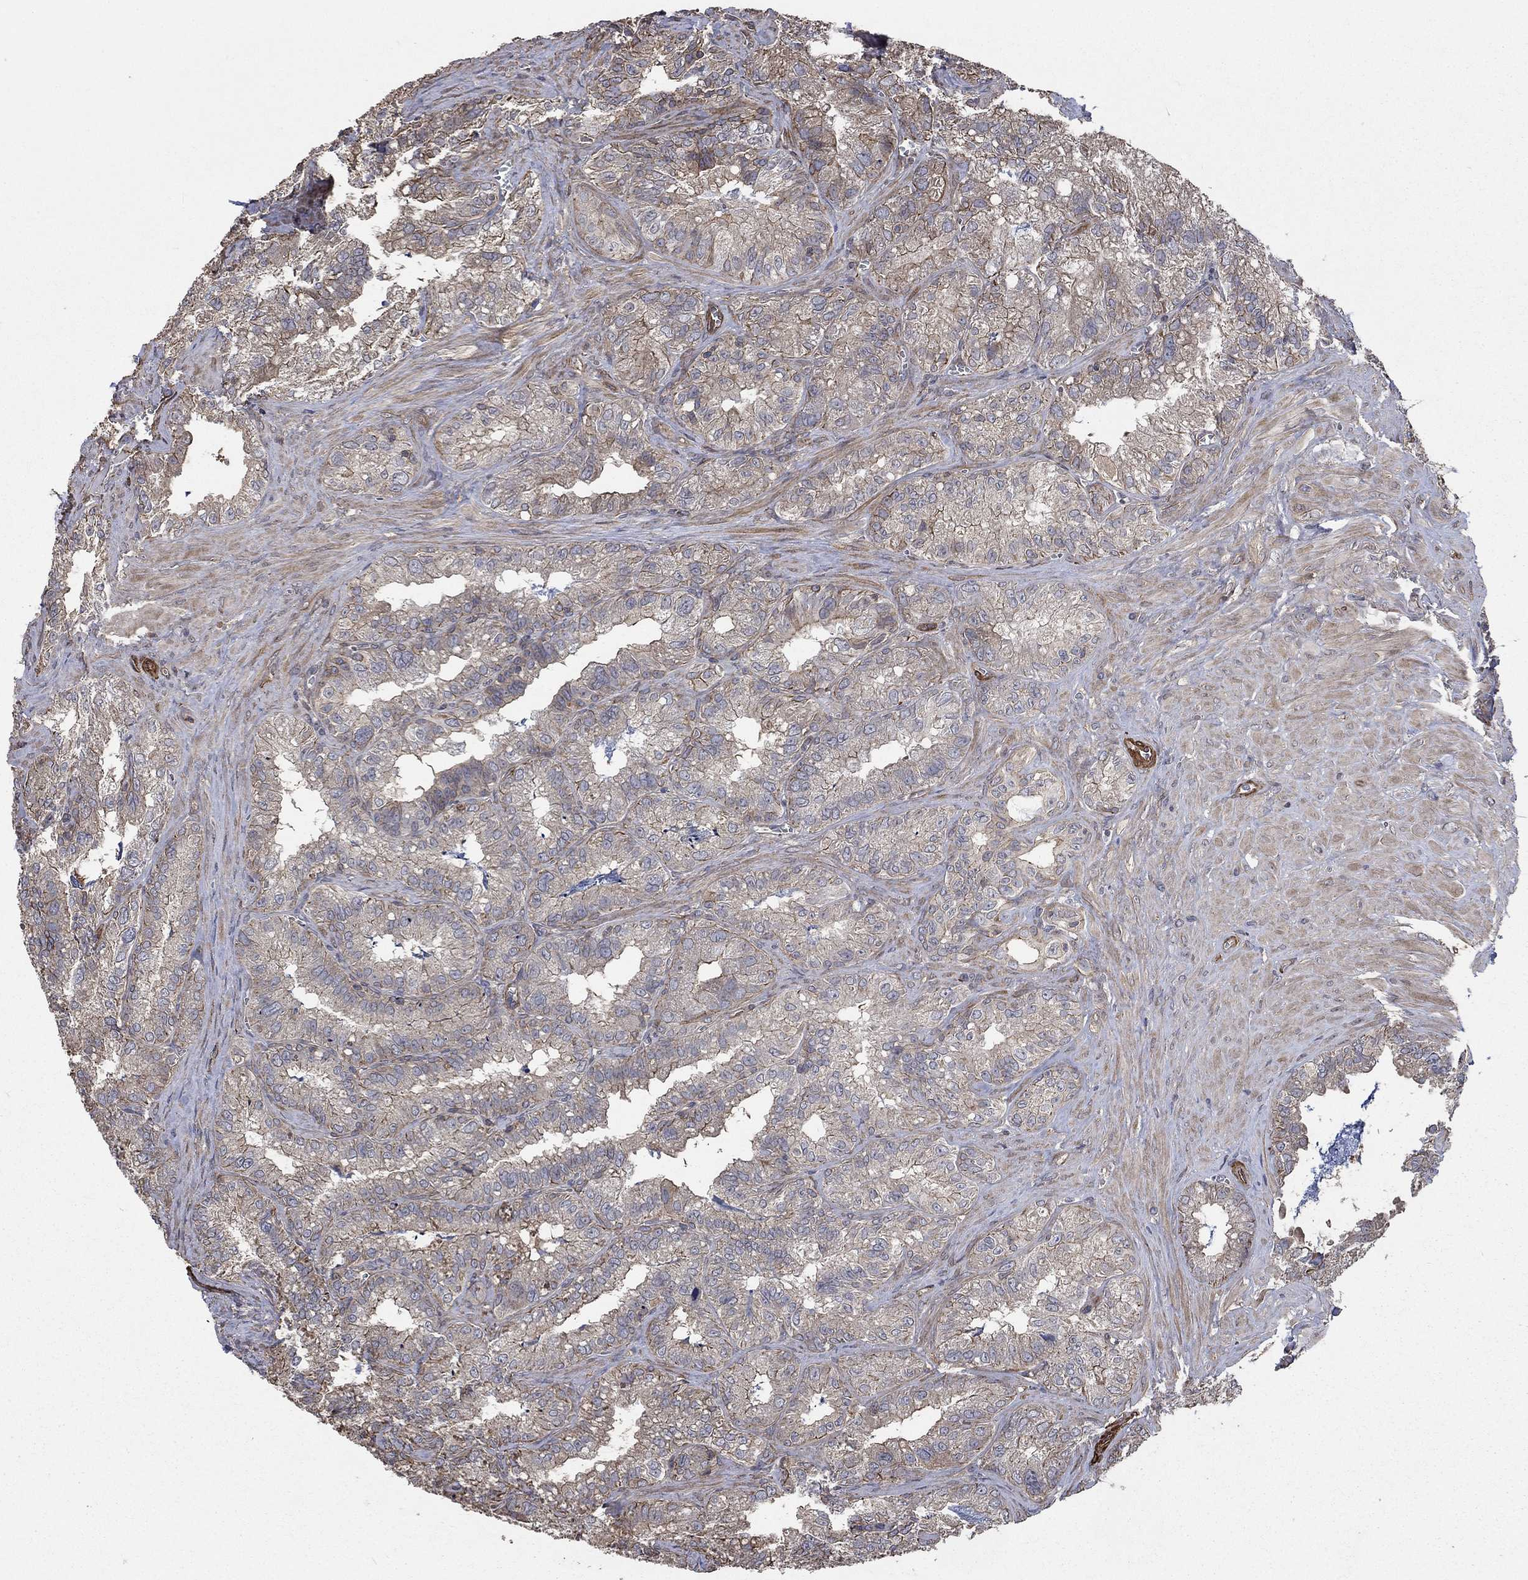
{"staining": {"intensity": "negative", "quantity": "none", "location": "none"}, "tissue": "seminal vesicle", "cell_type": "Glandular cells", "image_type": "normal", "snomed": [{"axis": "morphology", "description": "Normal tissue, NOS"}, {"axis": "topography", "description": "Seminal veicle"}], "caption": "This image is of benign seminal vesicle stained with immunohistochemistry (IHC) to label a protein in brown with the nuclei are counter-stained blue. There is no staining in glandular cells.", "gene": "PDE3A", "patient": {"sex": "male", "age": 57}}